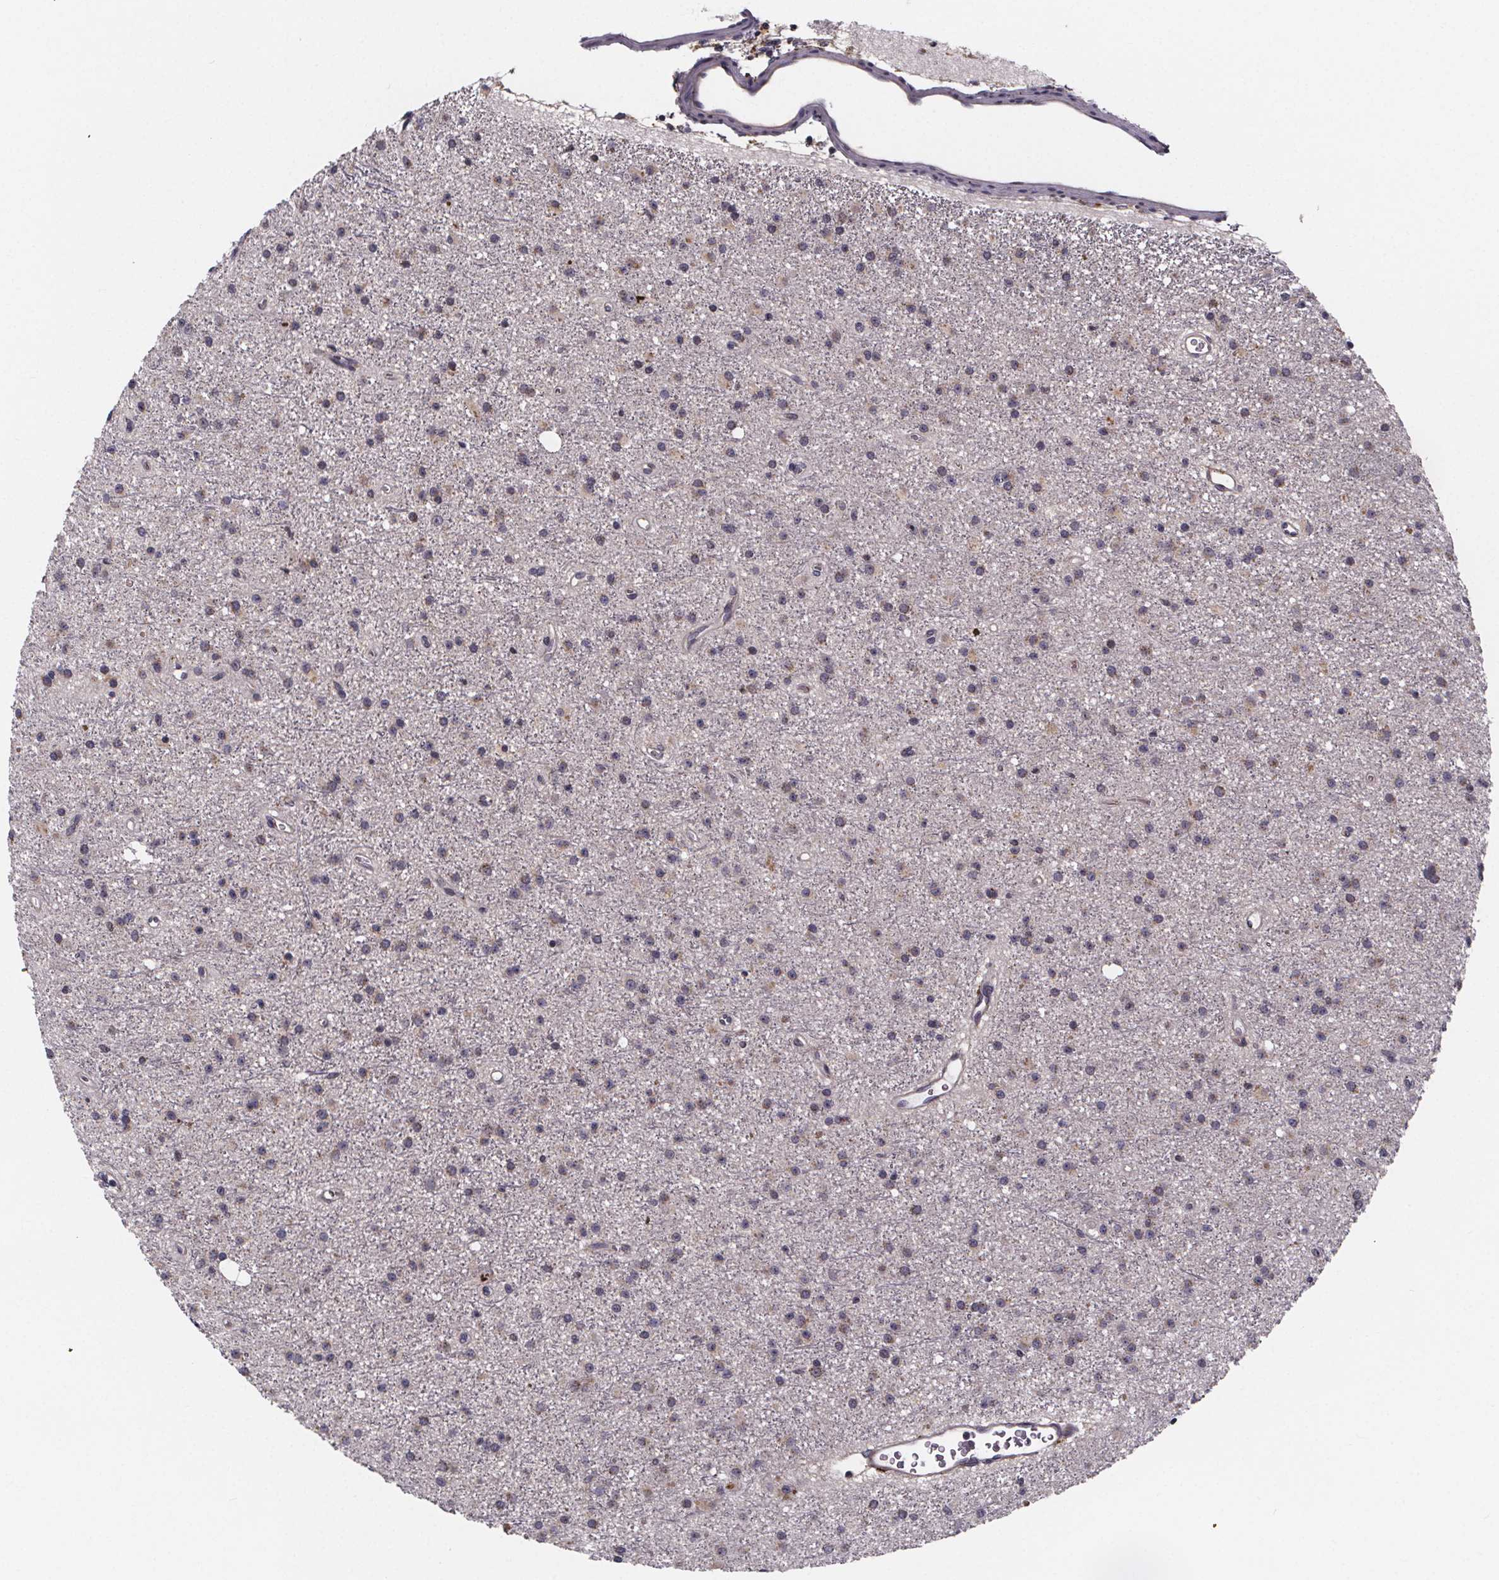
{"staining": {"intensity": "negative", "quantity": "none", "location": "none"}, "tissue": "glioma", "cell_type": "Tumor cells", "image_type": "cancer", "snomed": [{"axis": "morphology", "description": "Glioma, malignant, Low grade"}, {"axis": "topography", "description": "Brain"}], "caption": "The image reveals no significant expression in tumor cells of glioma.", "gene": "NDST1", "patient": {"sex": "male", "age": 27}}